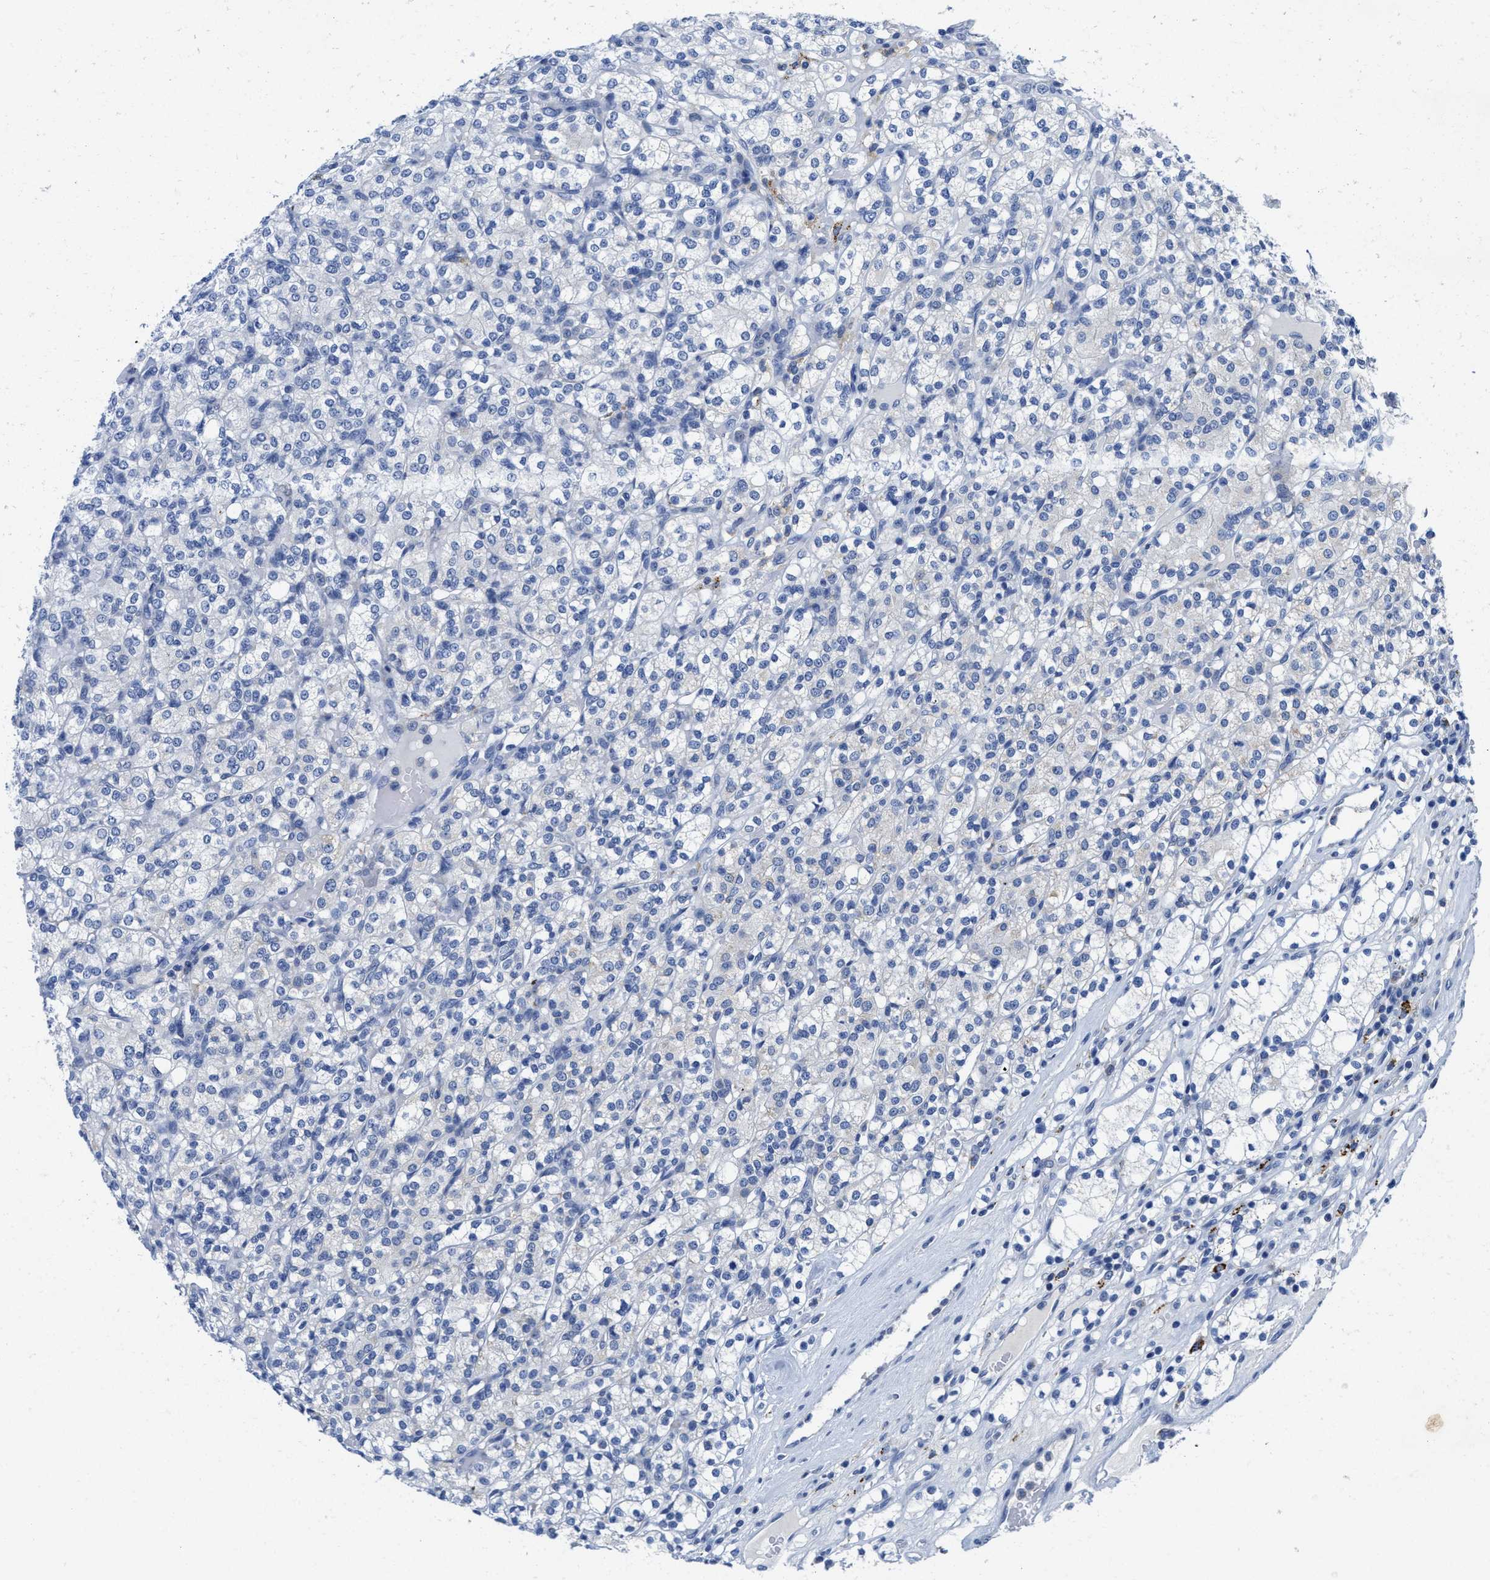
{"staining": {"intensity": "negative", "quantity": "none", "location": "none"}, "tissue": "renal cancer", "cell_type": "Tumor cells", "image_type": "cancer", "snomed": [{"axis": "morphology", "description": "Adenocarcinoma, NOS"}, {"axis": "topography", "description": "Kidney"}], "caption": "There is no significant positivity in tumor cells of renal cancer.", "gene": "TBRG4", "patient": {"sex": "male", "age": 77}}